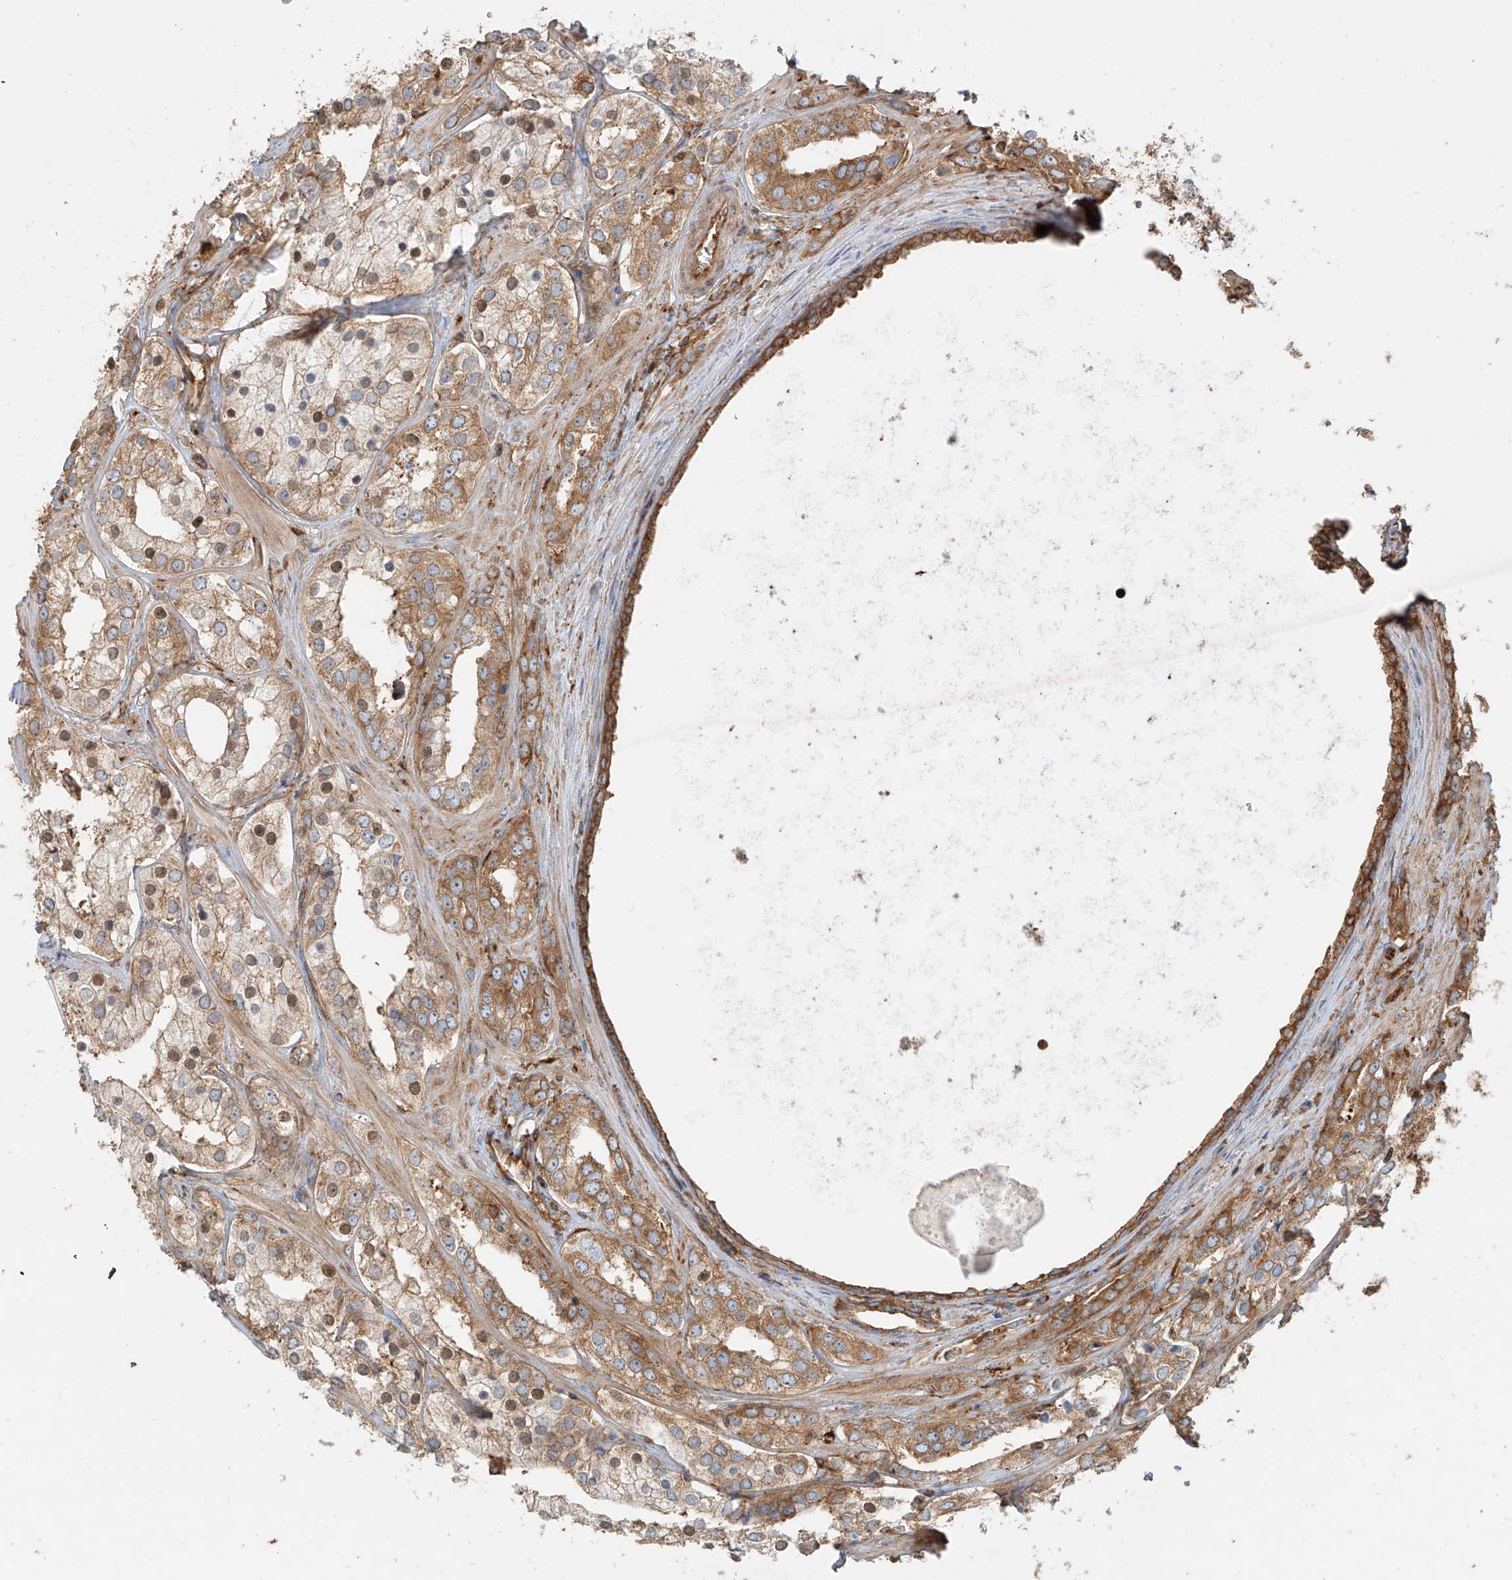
{"staining": {"intensity": "moderate", "quantity": ">75%", "location": "cytoplasmic/membranous,nuclear"}, "tissue": "prostate cancer", "cell_type": "Tumor cells", "image_type": "cancer", "snomed": [{"axis": "morphology", "description": "Adenocarcinoma, High grade"}, {"axis": "topography", "description": "Prostate"}], "caption": "High-power microscopy captured an IHC image of high-grade adenocarcinoma (prostate), revealing moderate cytoplasmic/membranous and nuclear staining in about >75% of tumor cells.", "gene": "SNX9", "patient": {"sex": "male", "age": 66}}